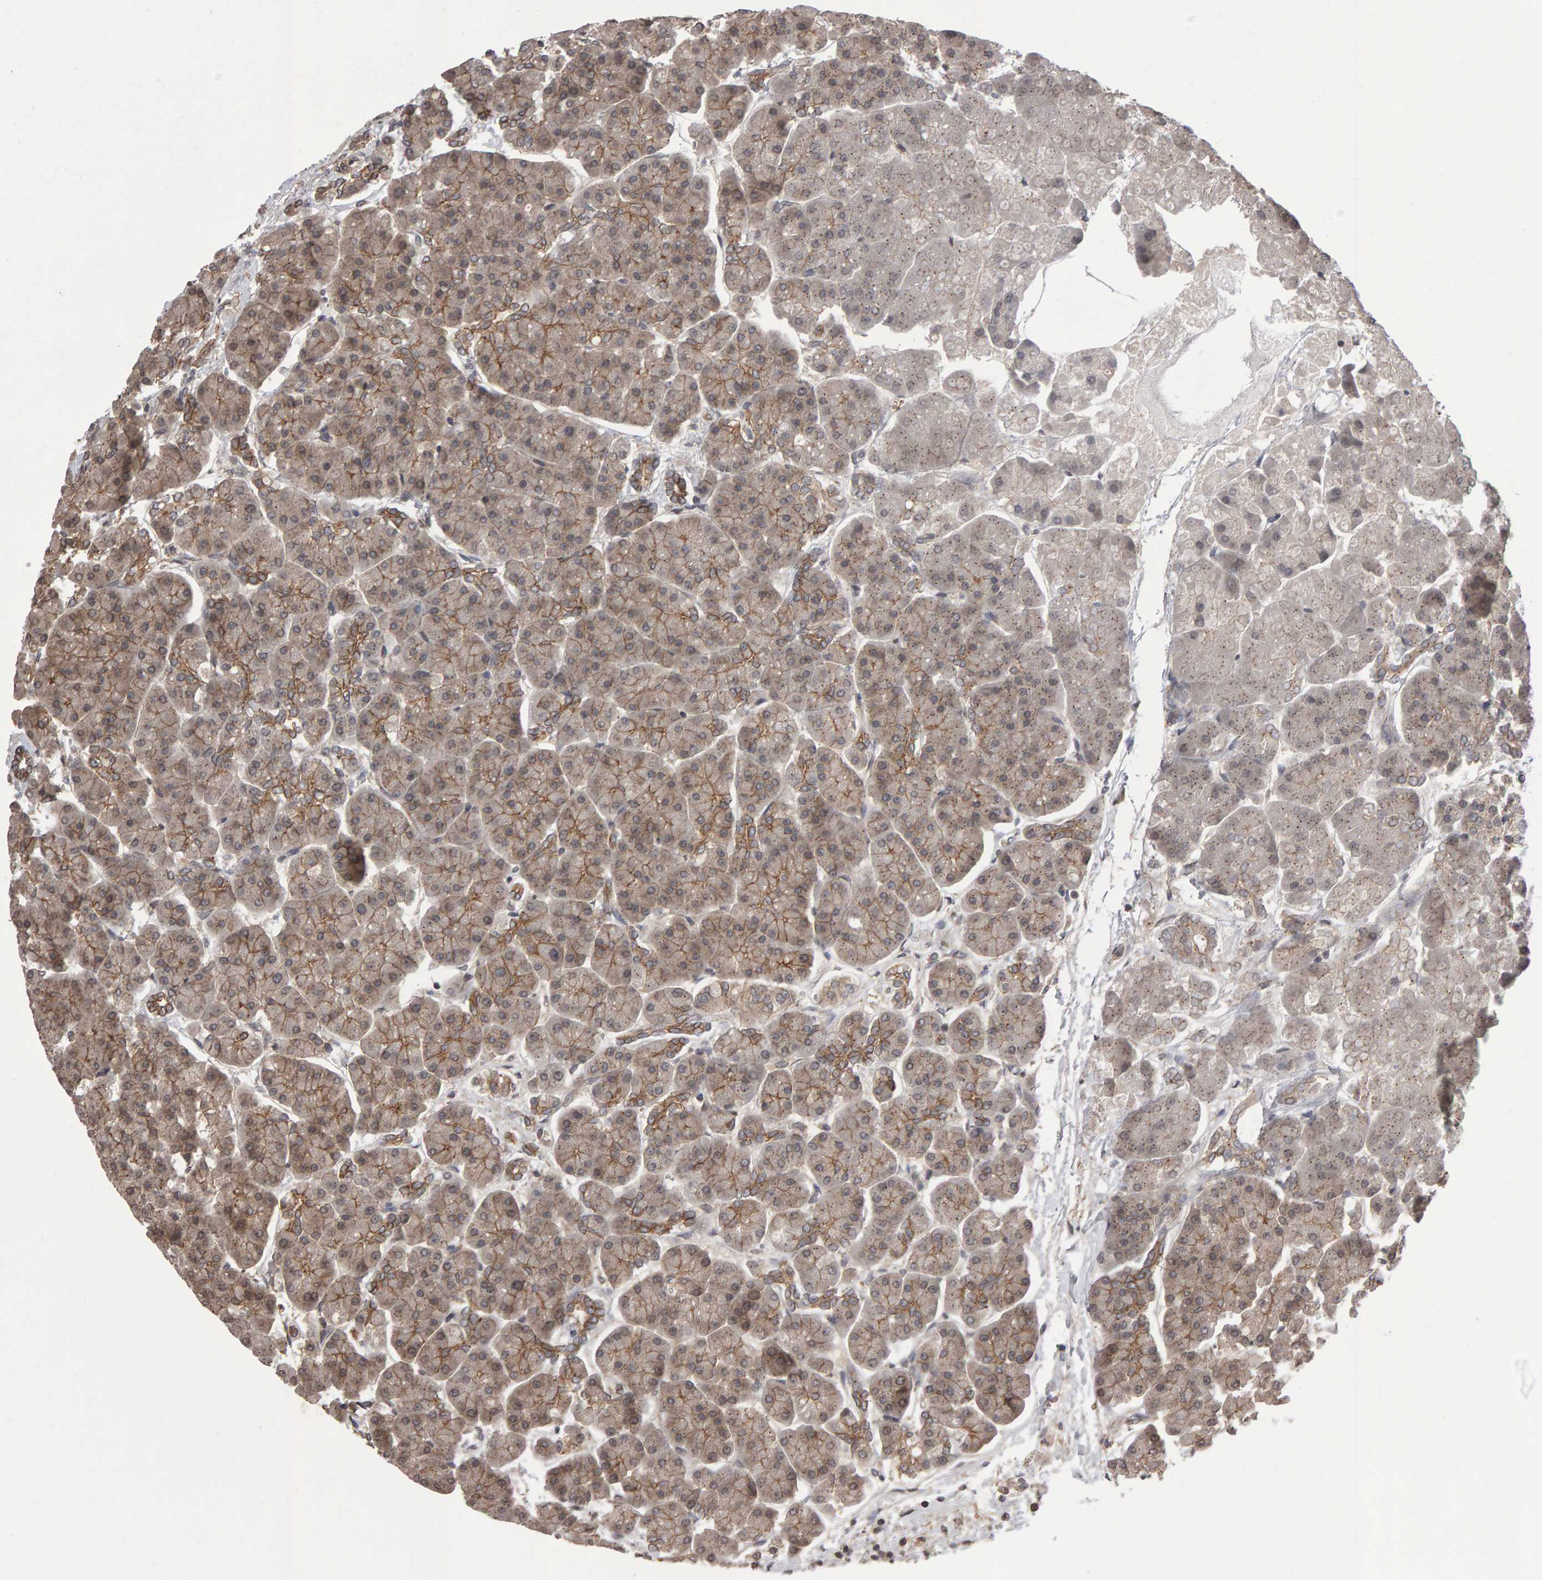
{"staining": {"intensity": "moderate", "quantity": ">75%", "location": "cytoplasmic/membranous"}, "tissue": "pancreas", "cell_type": "Exocrine glandular cells", "image_type": "normal", "snomed": [{"axis": "morphology", "description": "Normal tissue, NOS"}, {"axis": "topography", "description": "Pancreas"}], "caption": "Immunohistochemical staining of normal pancreas shows medium levels of moderate cytoplasmic/membranous staining in about >75% of exocrine glandular cells.", "gene": "SCRIB", "patient": {"sex": "female", "age": 70}}